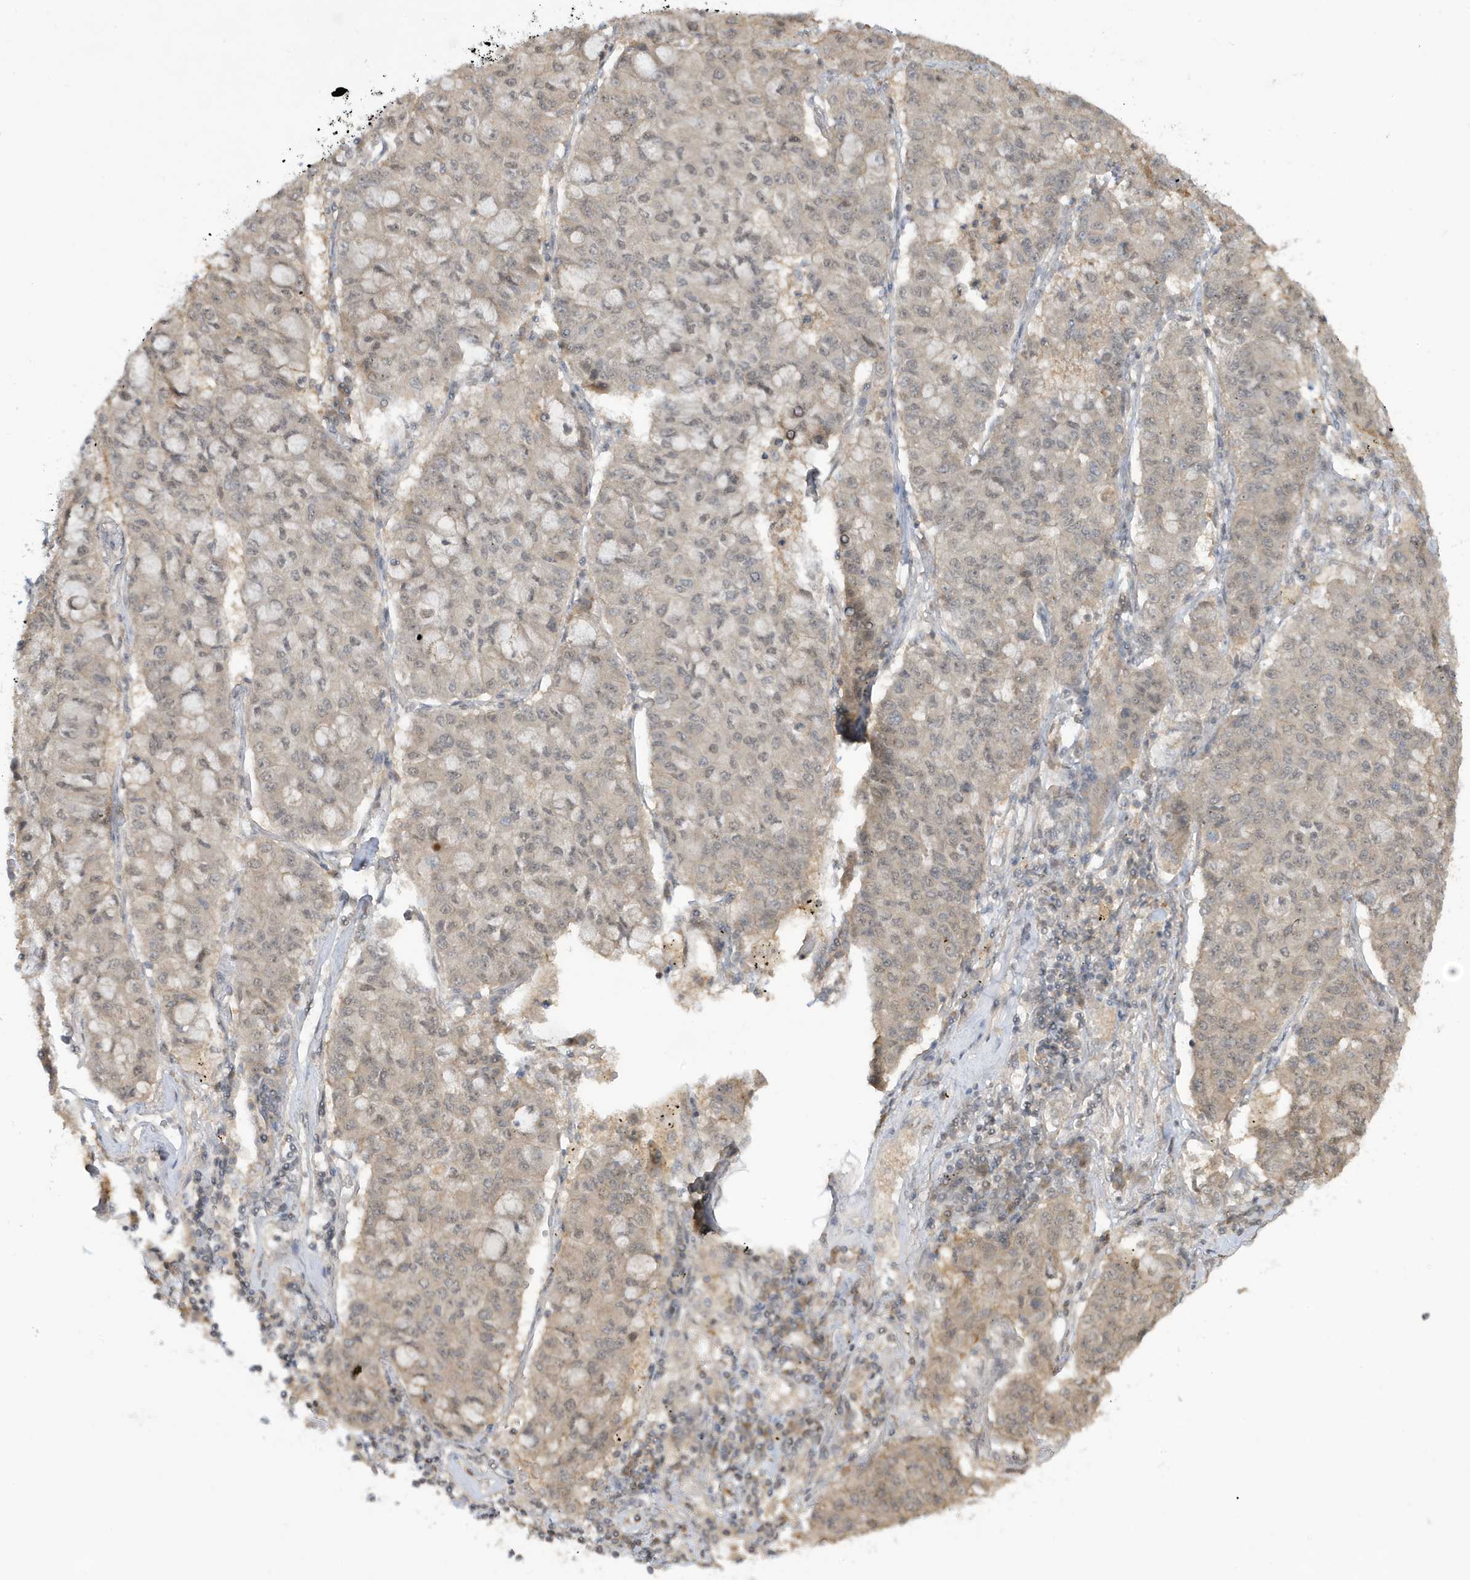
{"staining": {"intensity": "weak", "quantity": "25%-75%", "location": "cytoplasmic/membranous"}, "tissue": "lung cancer", "cell_type": "Tumor cells", "image_type": "cancer", "snomed": [{"axis": "morphology", "description": "Squamous cell carcinoma, NOS"}, {"axis": "topography", "description": "Lung"}], "caption": "Human squamous cell carcinoma (lung) stained with a protein marker displays weak staining in tumor cells.", "gene": "PRRT3", "patient": {"sex": "male", "age": 74}}